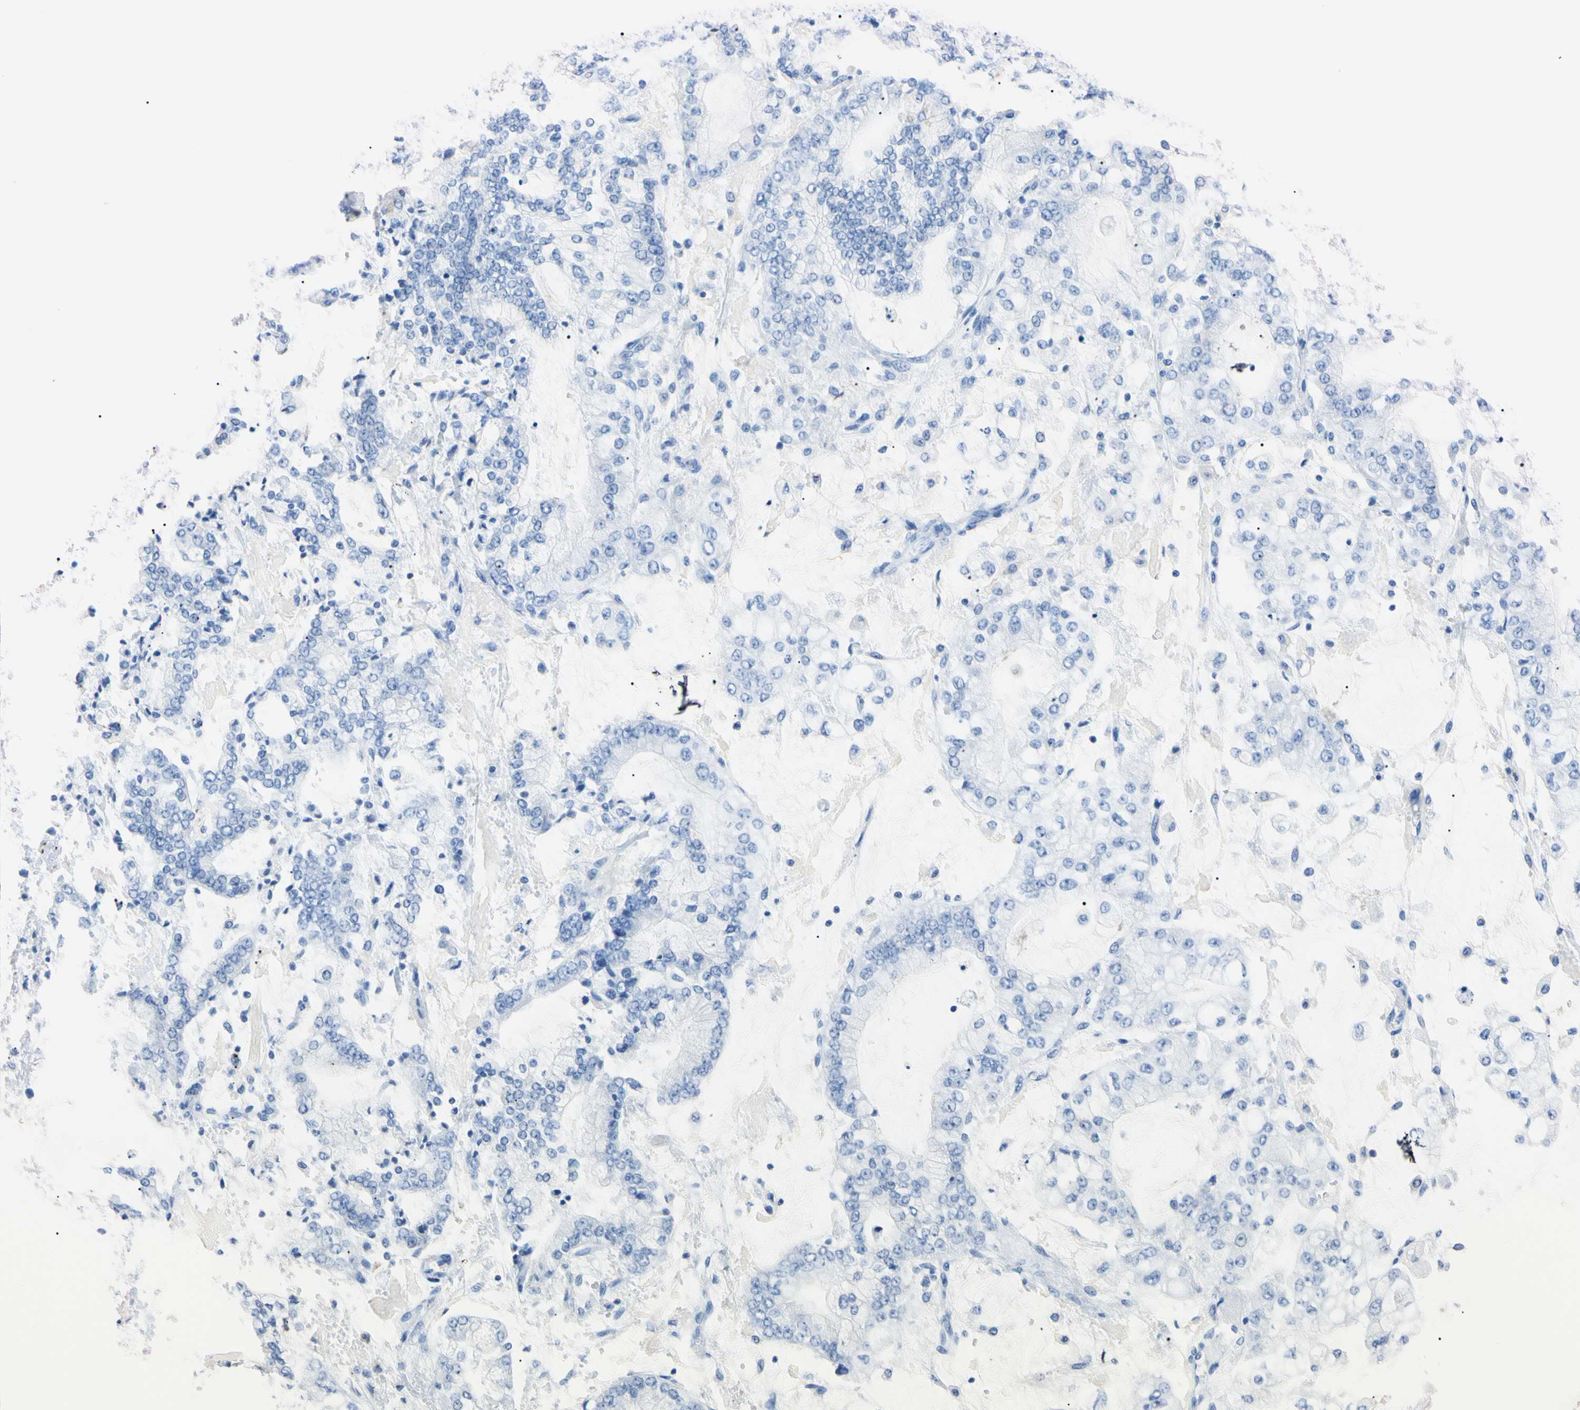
{"staining": {"intensity": "negative", "quantity": "none", "location": "none"}, "tissue": "stomach cancer", "cell_type": "Tumor cells", "image_type": "cancer", "snomed": [{"axis": "morphology", "description": "Adenocarcinoma, NOS"}, {"axis": "topography", "description": "Stomach"}], "caption": "Micrograph shows no significant protein staining in tumor cells of stomach cancer.", "gene": "NCF4", "patient": {"sex": "male", "age": 76}}